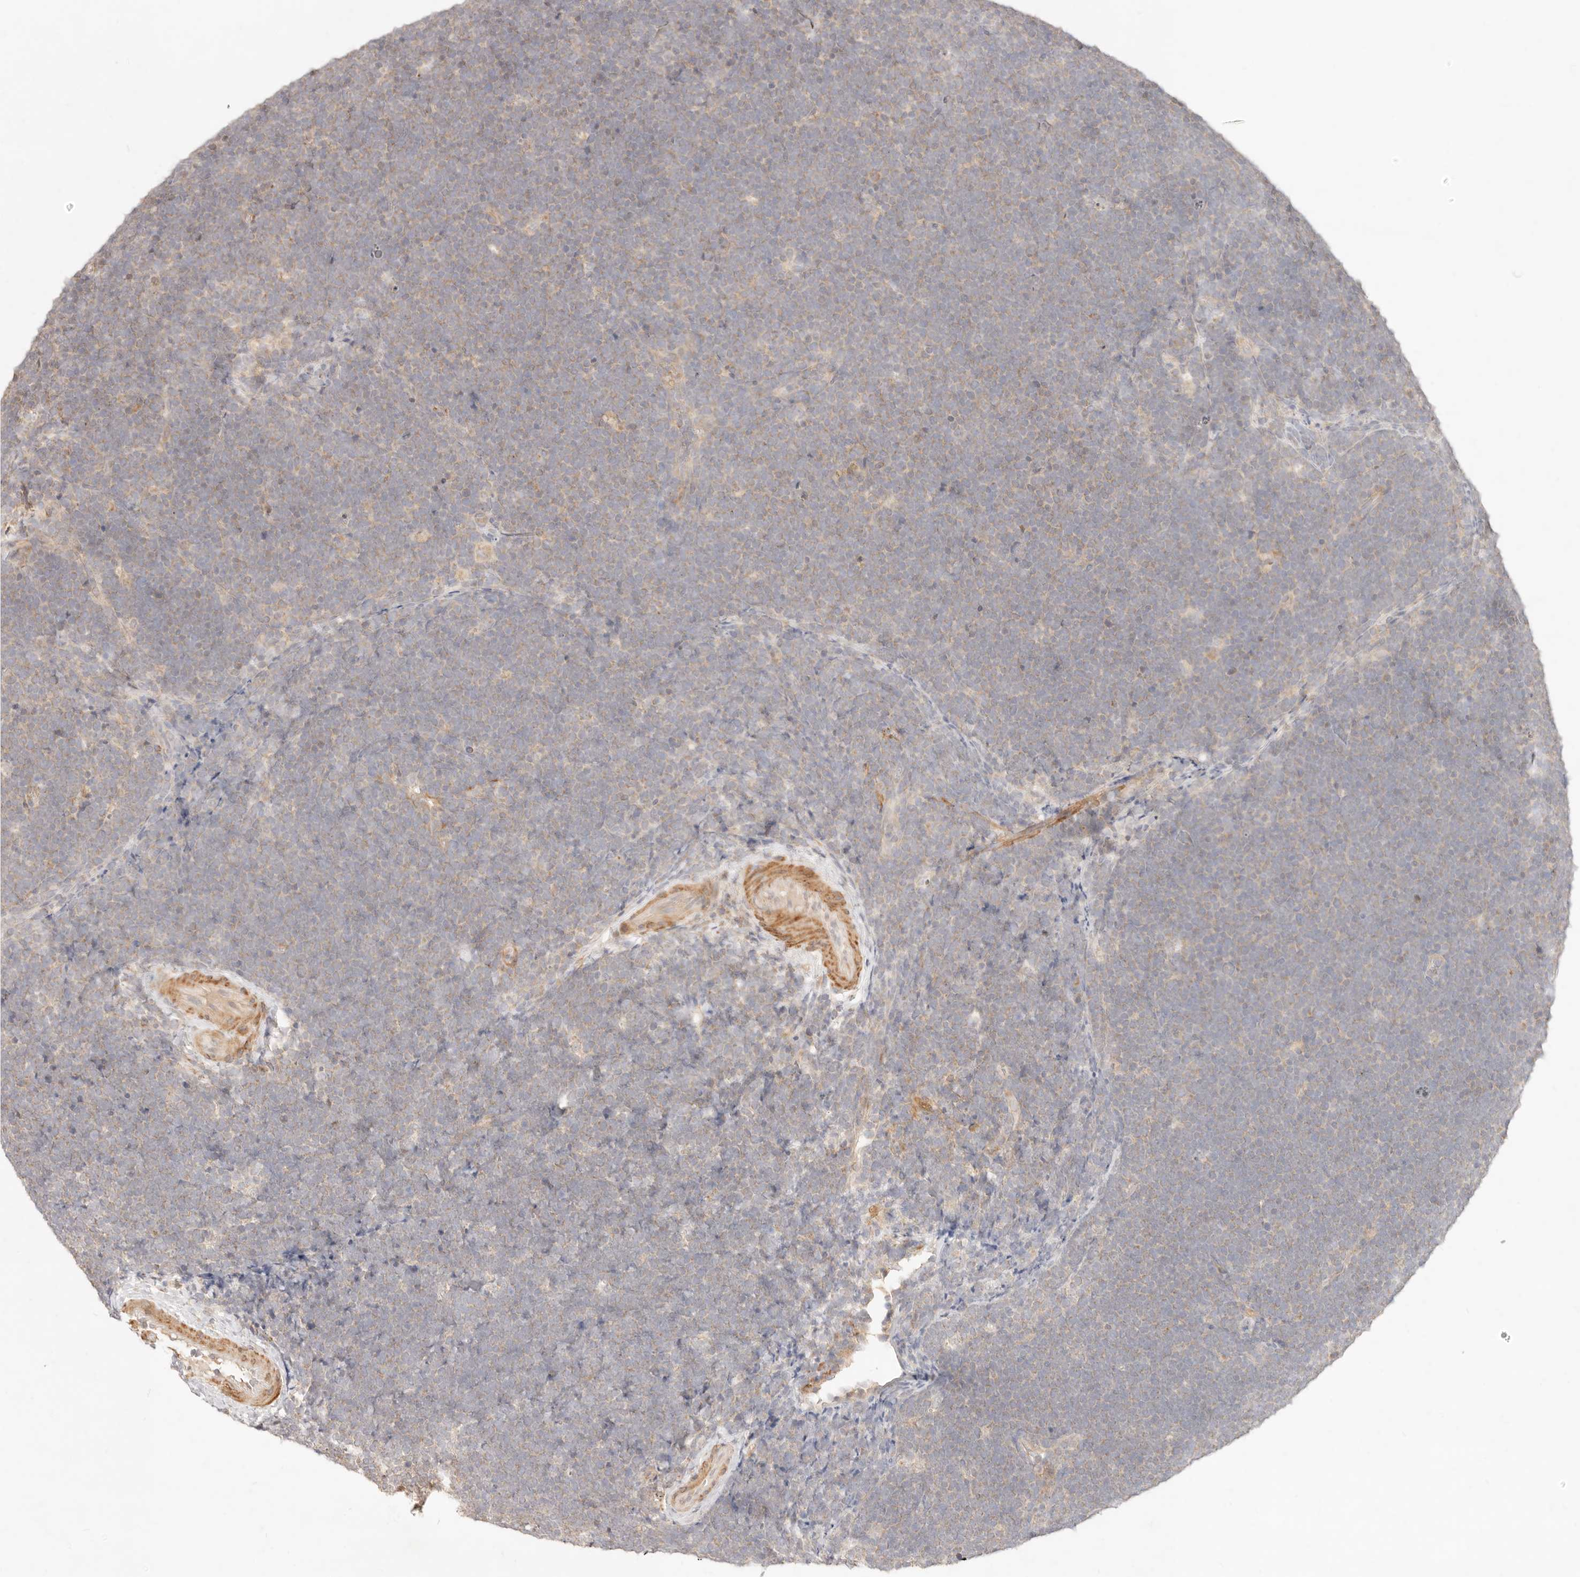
{"staining": {"intensity": "weak", "quantity": "<25%", "location": "cytoplasmic/membranous"}, "tissue": "lymphoma", "cell_type": "Tumor cells", "image_type": "cancer", "snomed": [{"axis": "morphology", "description": "Malignant lymphoma, non-Hodgkin's type, High grade"}, {"axis": "topography", "description": "Lymph node"}], "caption": "Human malignant lymphoma, non-Hodgkin's type (high-grade) stained for a protein using IHC displays no positivity in tumor cells.", "gene": "RUBCNL", "patient": {"sex": "male", "age": 13}}